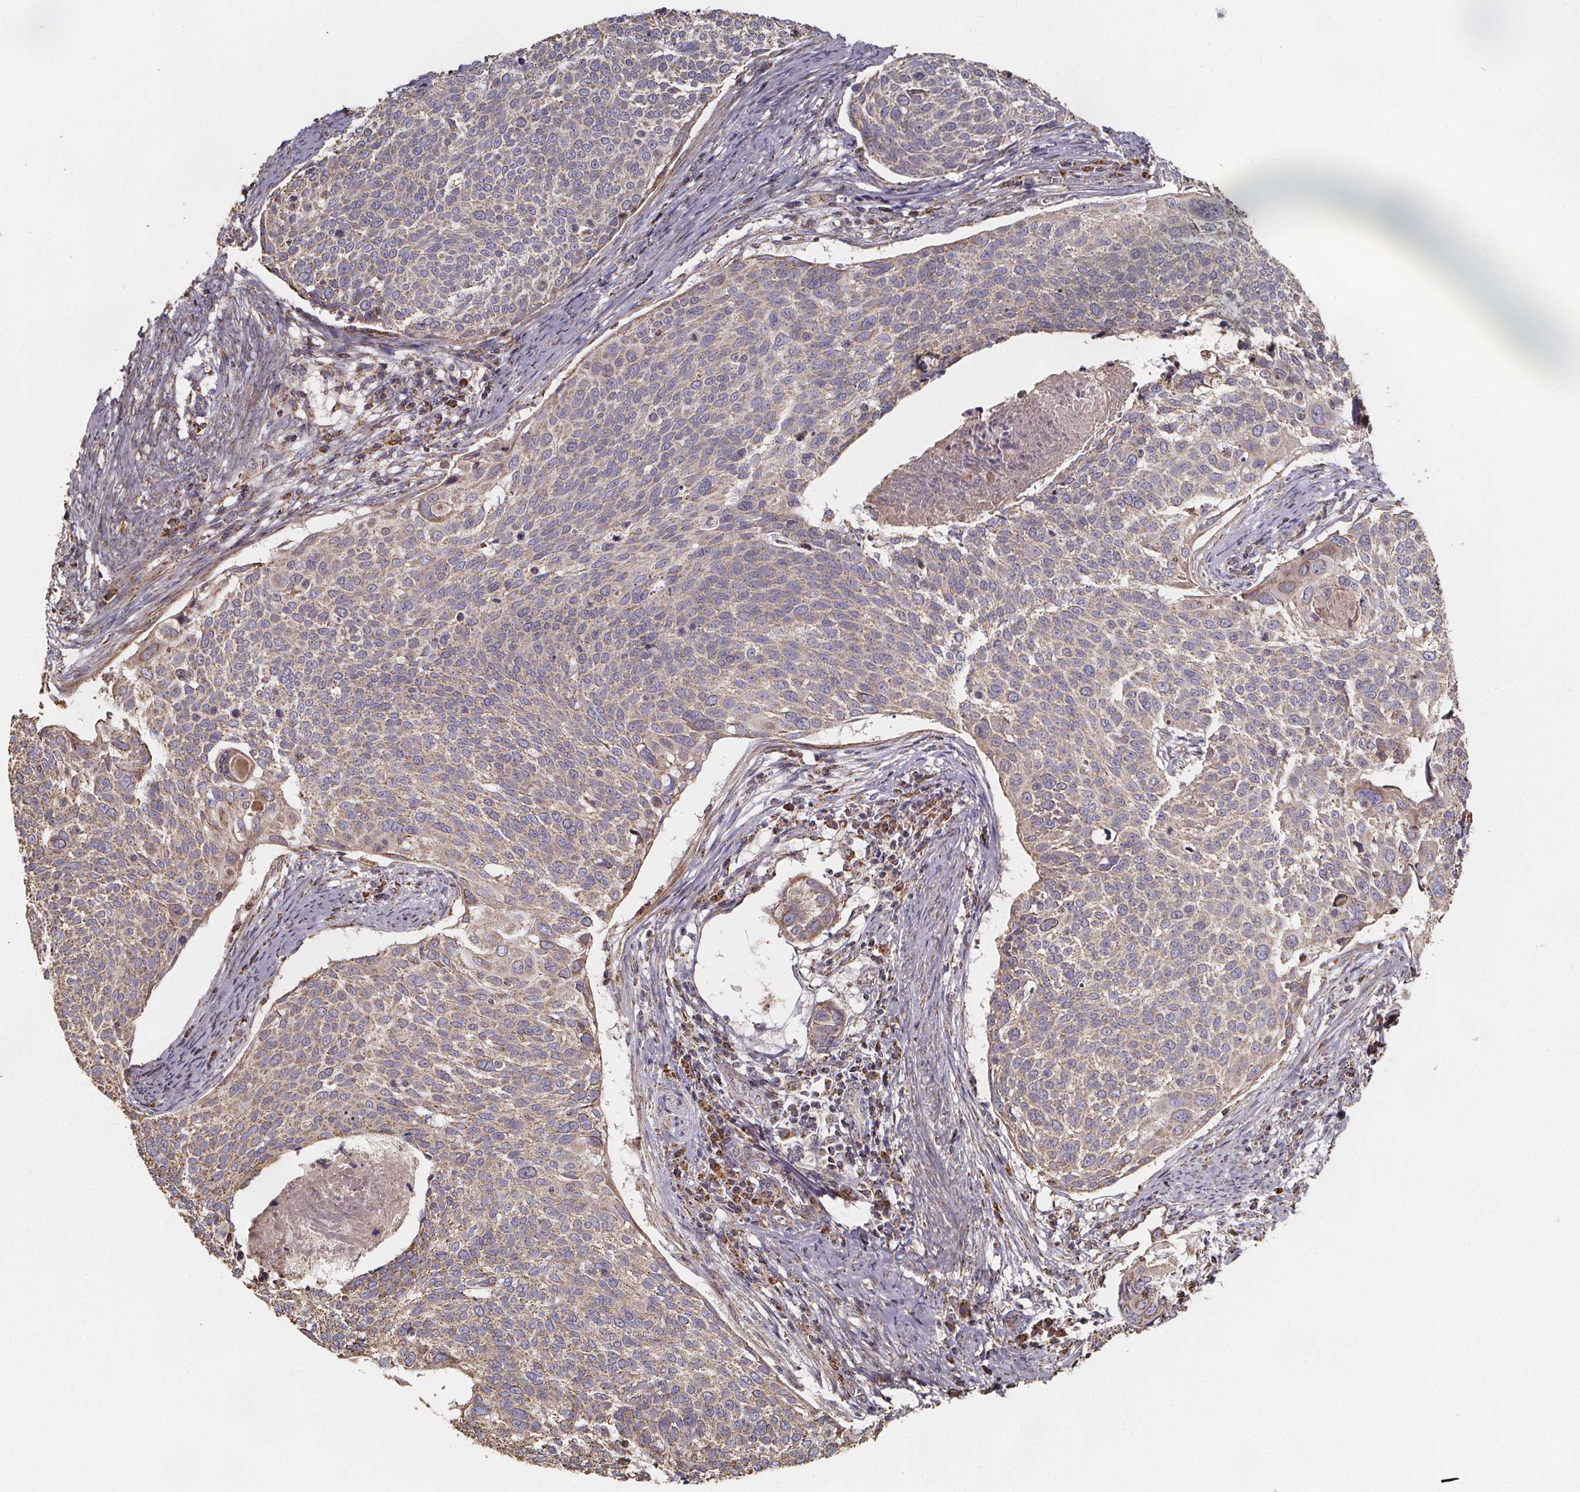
{"staining": {"intensity": "weak", "quantity": ">75%", "location": "cytoplasmic/membranous"}, "tissue": "cervical cancer", "cell_type": "Tumor cells", "image_type": "cancer", "snomed": [{"axis": "morphology", "description": "Squamous cell carcinoma, NOS"}, {"axis": "topography", "description": "Cervix"}], "caption": "Human squamous cell carcinoma (cervical) stained for a protein (brown) reveals weak cytoplasmic/membranous positive expression in approximately >75% of tumor cells.", "gene": "SLC35D2", "patient": {"sex": "female", "age": 39}}